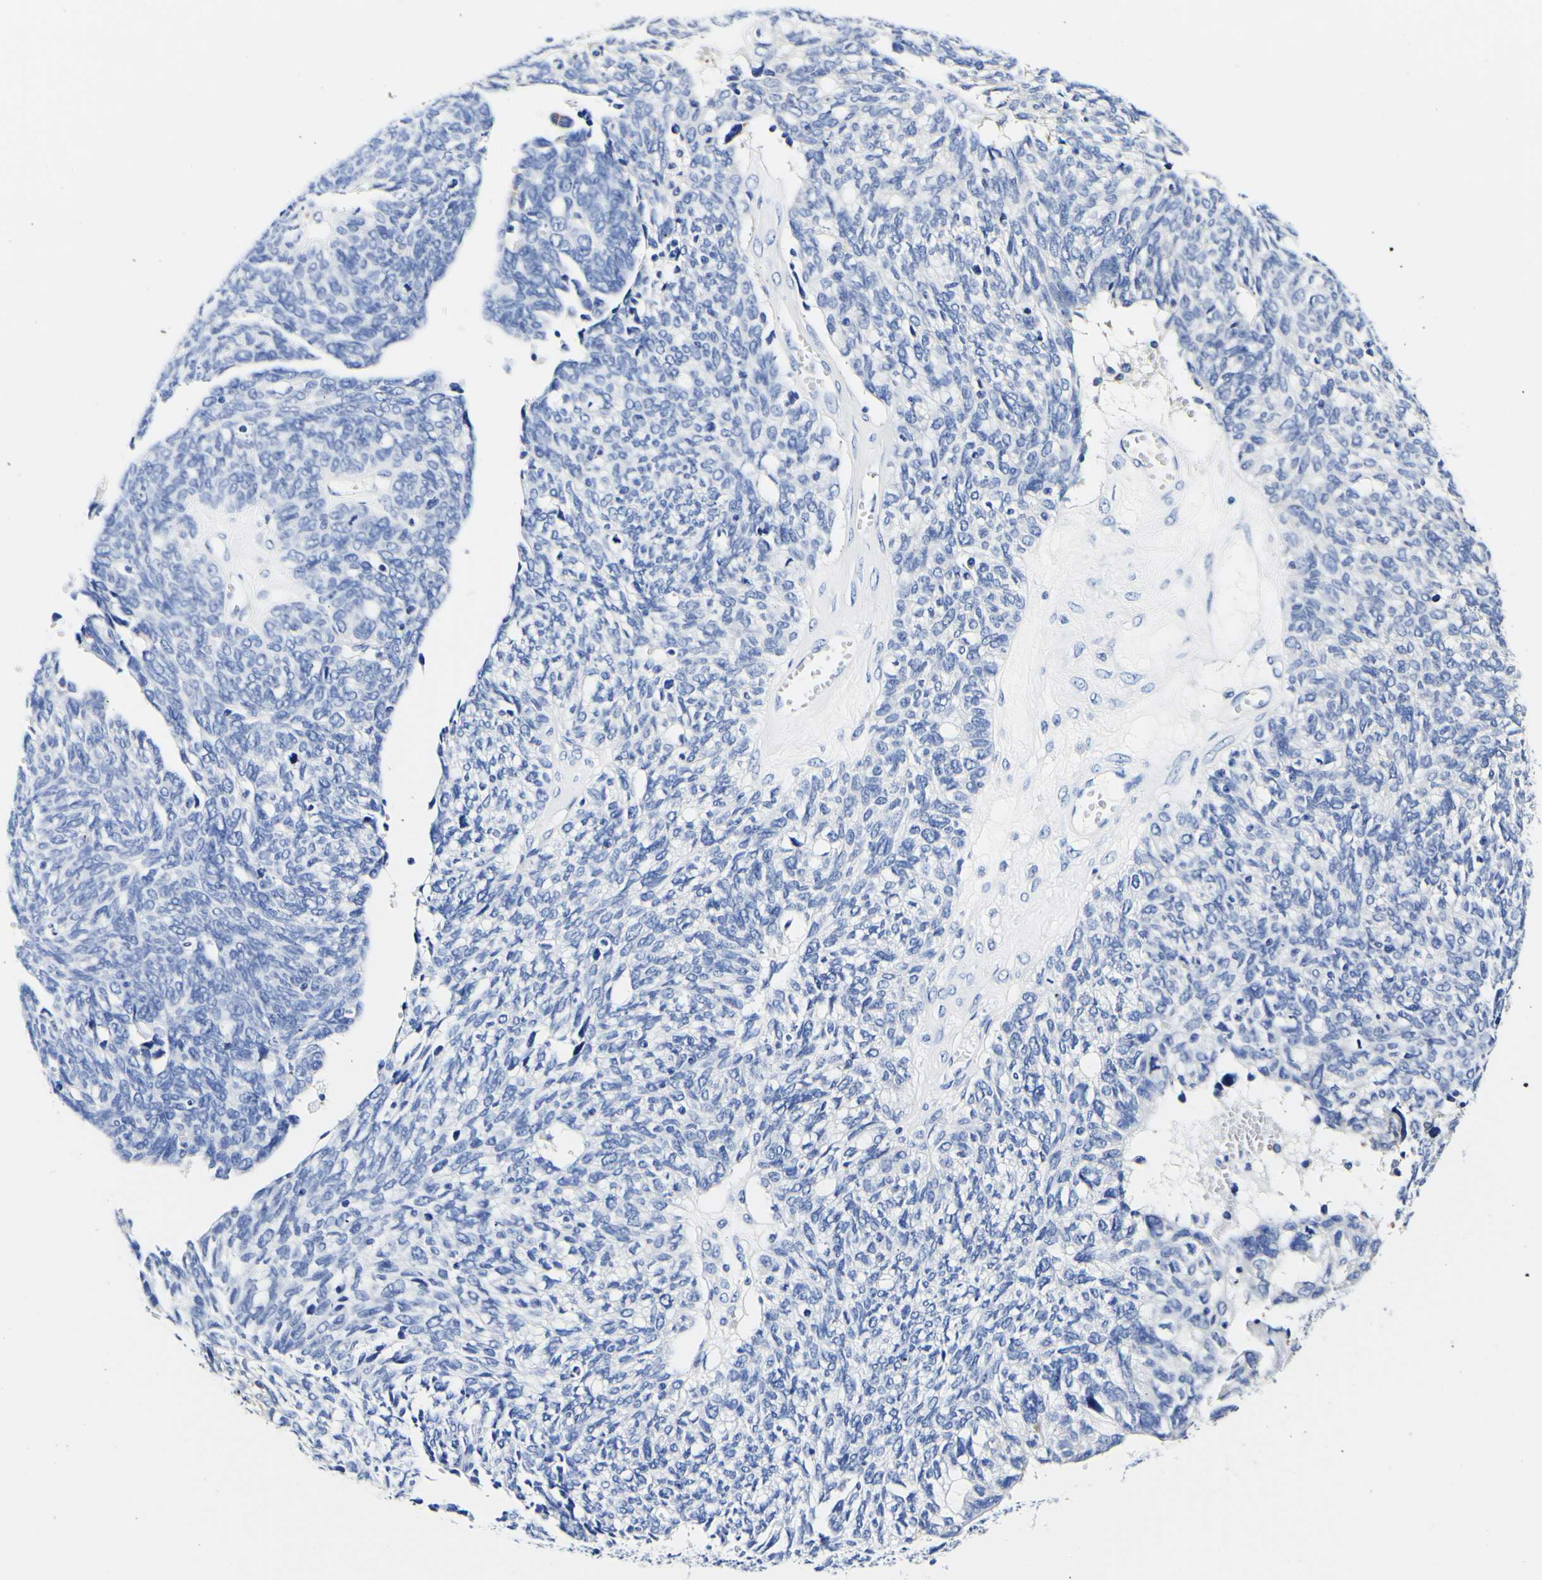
{"staining": {"intensity": "negative", "quantity": "none", "location": "none"}, "tissue": "ovarian cancer", "cell_type": "Tumor cells", "image_type": "cancer", "snomed": [{"axis": "morphology", "description": "Cystadenocarcinoma, serous, NOS"}, {"axis": "topography", "description": "Ovary"}], "caption": "DAB (3,3'-diaminobenzidine) immunohistochemical staining of ovarian cancer (serous cystadenocarcinoma) demonstrates no significant expression in tumor cells. (Brightfield microscopy of DAB immunohistochemistry (IHC) at high magnification).", "gene": "P4HB", "patient": {"sex": "female", "age": 79}}